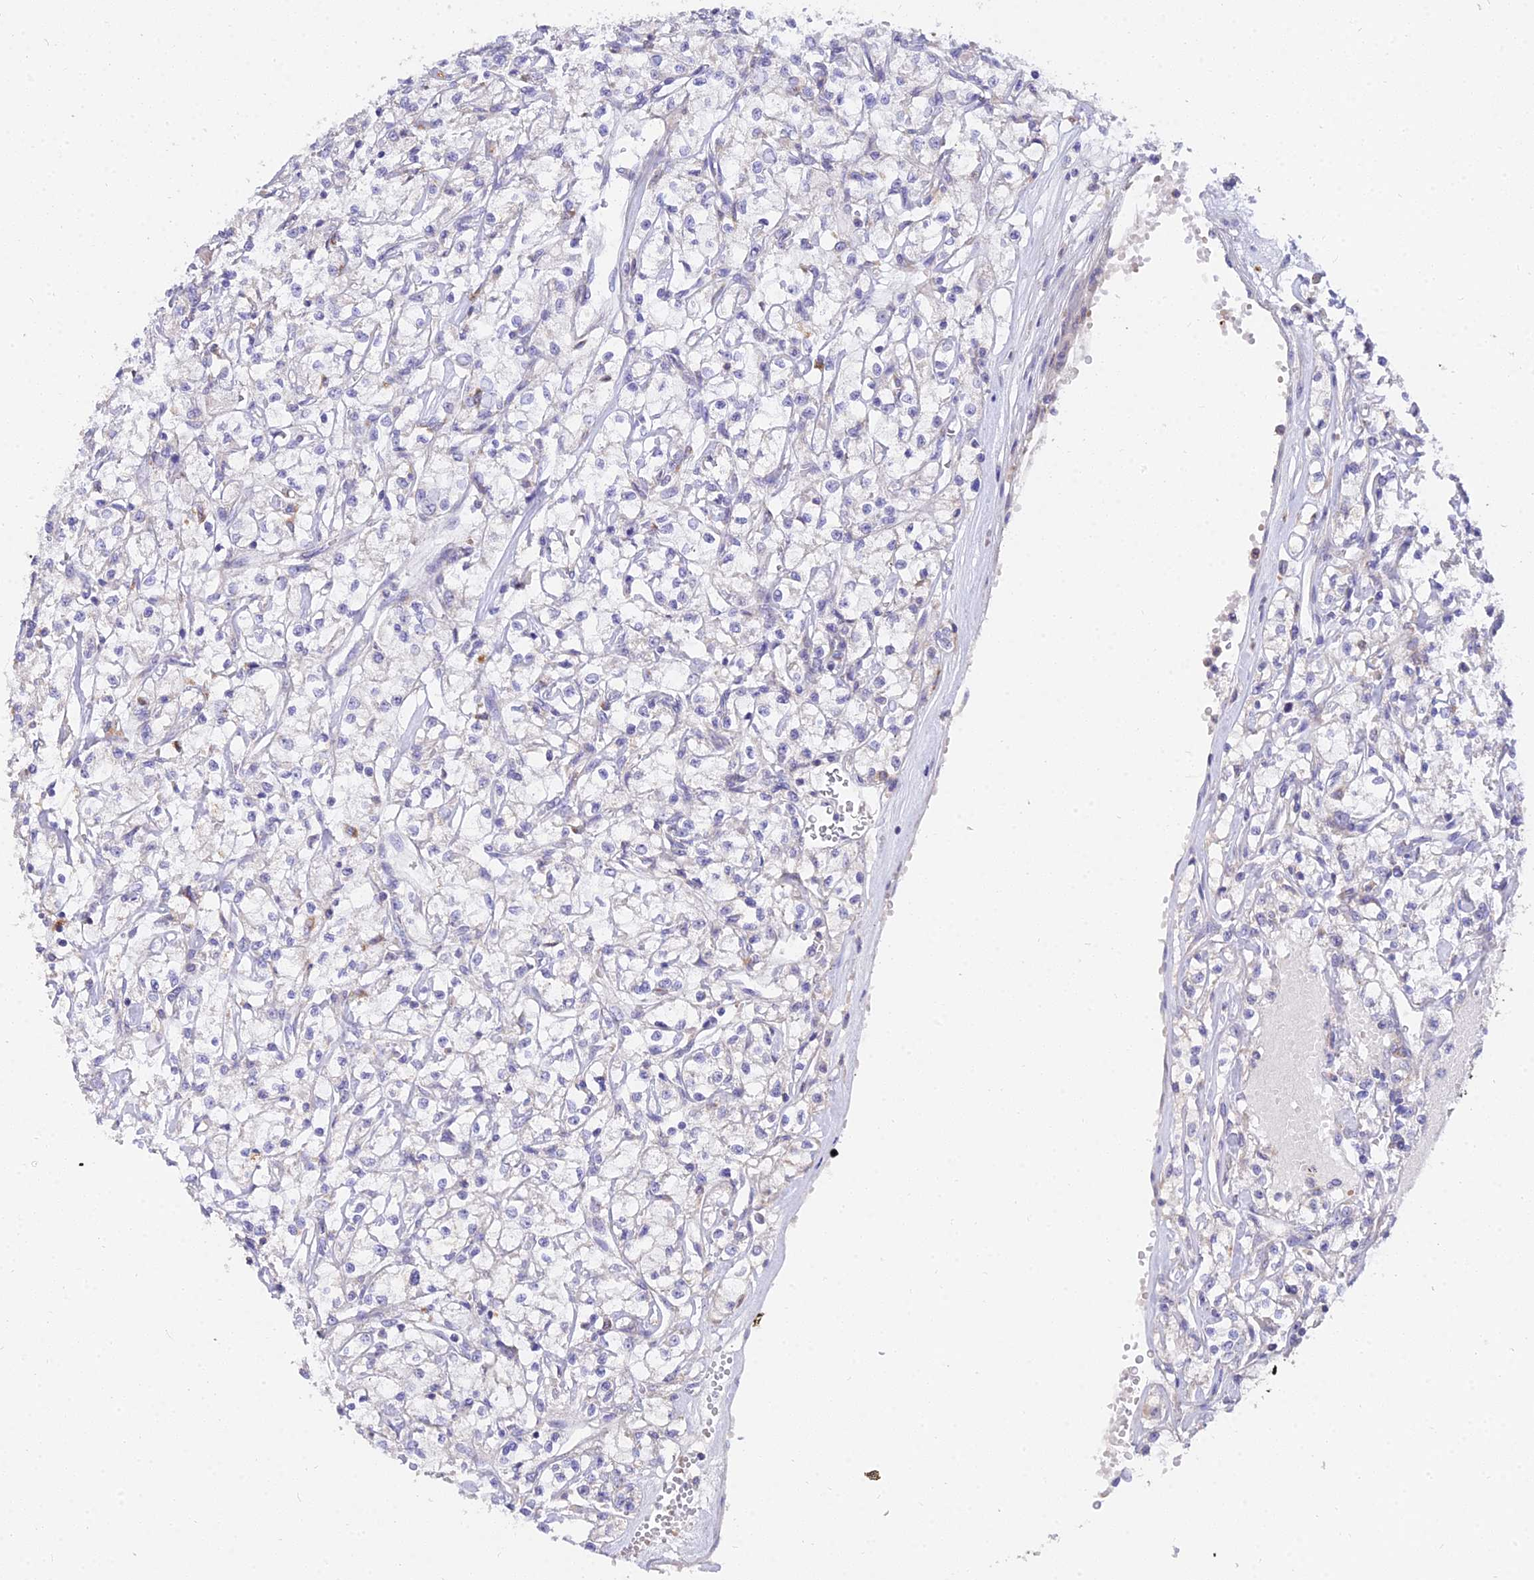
{"staining": {"intensity": "negative", "quantity": "none", "location": "none"}, "tissue": "renal cancer", "cell_type": "Tumor cells", "image_type": "cancer", "snomed": [{"axis": "morphology", "description": "Adenocarcinoma, NOS"}, {"axis": "topography", "description": "Kidney"}], "caption": "This photomicrograph is of renal cancer (adenocarcinoma) stained with immunohistochemistry to label a protein in brown with the nuclei are counter-stained blue. There is no positivity in tumor cells.", "gene": "ARL8B", "patient": {"sex": "female", "age": 59}}